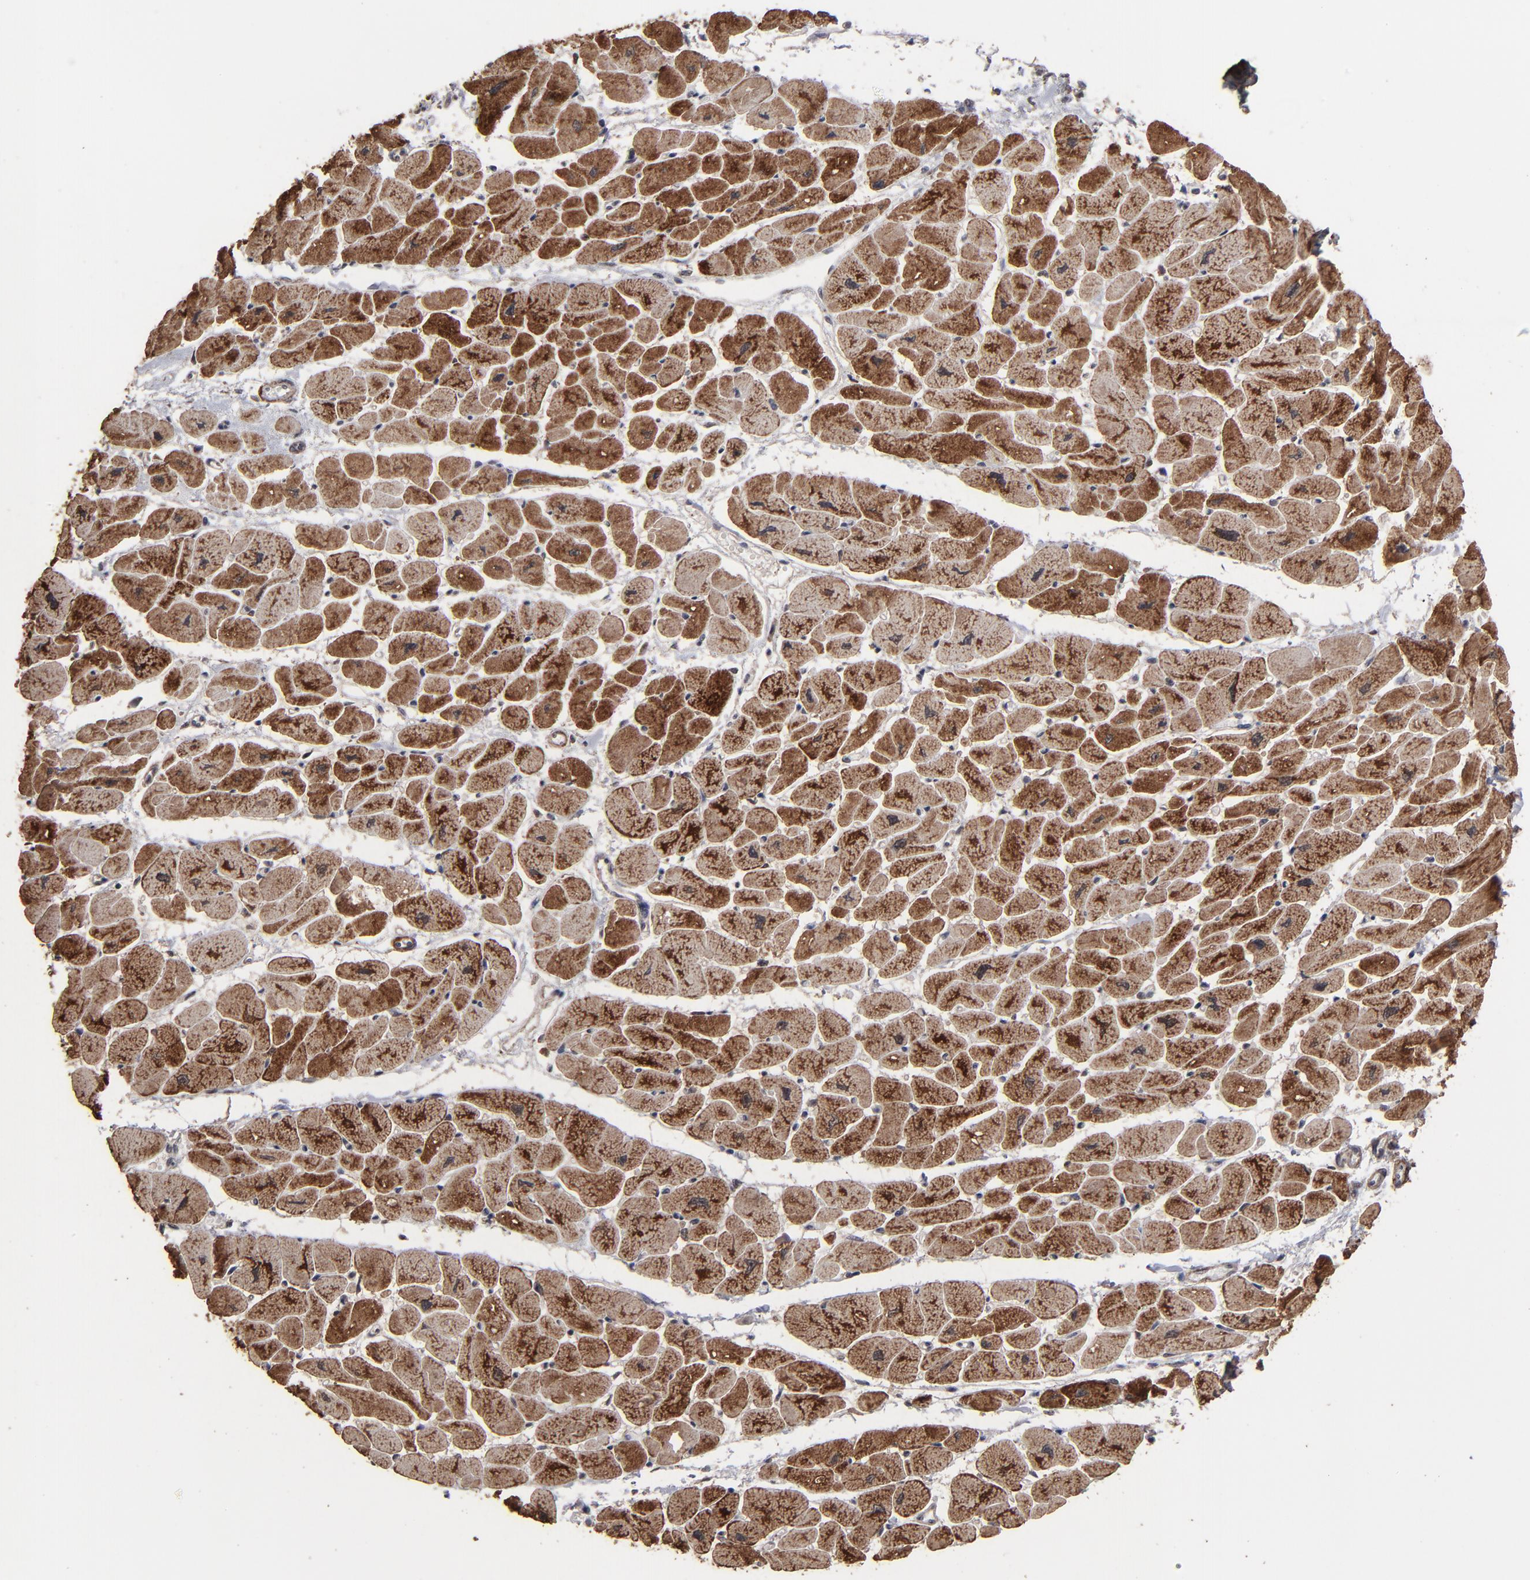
{"staining": {"intensity": "strong", "quantity": ">75%", "location": "cytoplasmic/membranous"}, "tissue": "heart muscle", "cell_type": "Cardiomyocytes", "image_type": "normal", "snomed": [{"axis": "morphology", "description": "Normal tissue, NOS"}, {"axis": "topography", "description": "Heart"}], "caption": "Immunohistochemical staining of unremarkable human heart muscle exhibits strong cytoplasmic/membranous protein expression in approximately >75% of cardiomyocytes.", "gene": "BNIP3", "patient": {"sex": "female", "age": 54}}